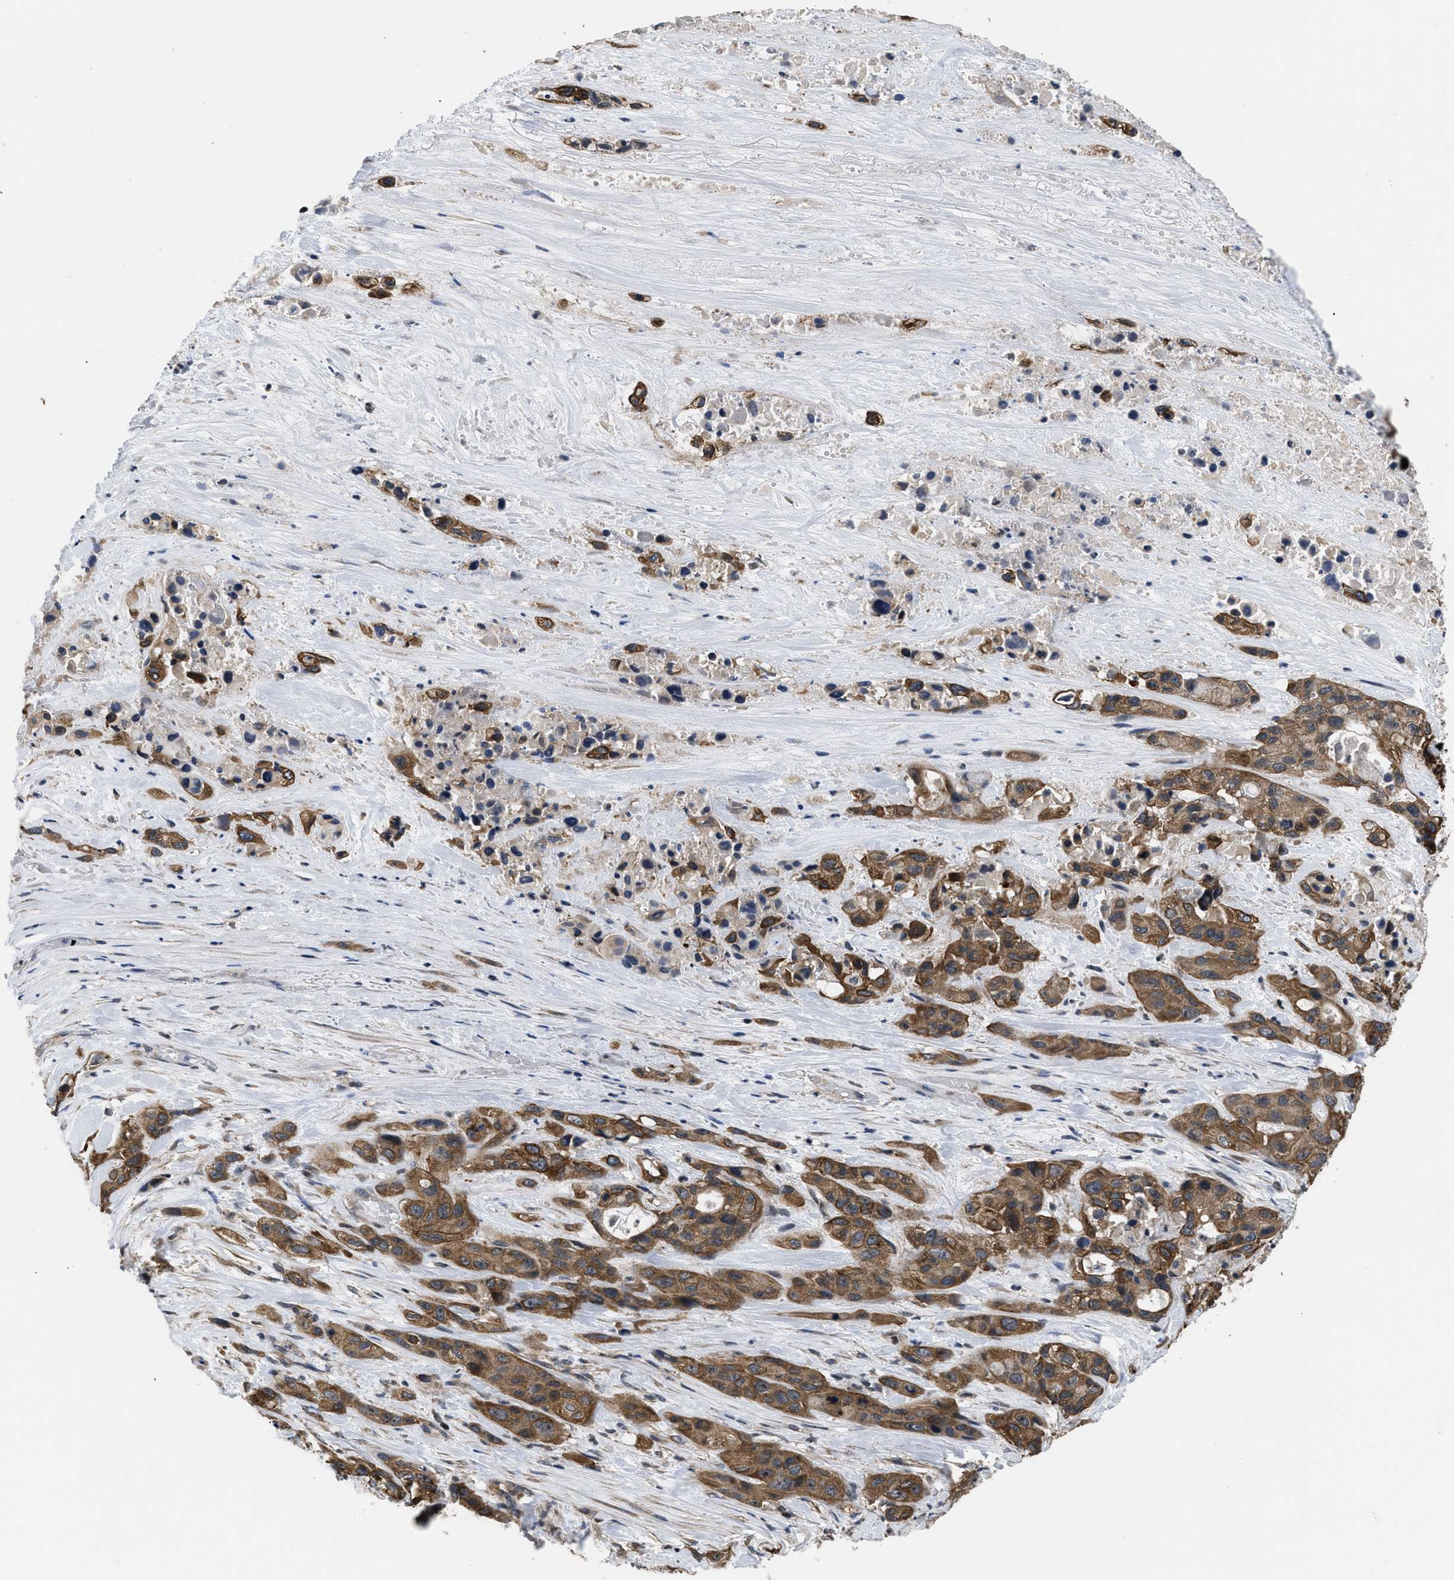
{"staining": {"intensity": "moderate", "quantity": ">75%", "location": "cytoplasmic/membranous"}, "tissue": "pancreatic cancer", "cell_type": "Tumor cells", "image_type": "cancer", "snomed": [{"axis": "morphology", "description": "Adenocarcinoma, NOS"}, {"axis": "topography", "description": "Pancreas"}], "caption": "Pancreatic cancer (adenocarcinoma) stained for a protein exhibits moderate cytoplasmic/membranous positivity in tumor cells. (brown staining indicates protein expression, while blue staining denotes nuclei).", "gene": "DNAJC14", "patient": {"sex": "male", "age": 53}}